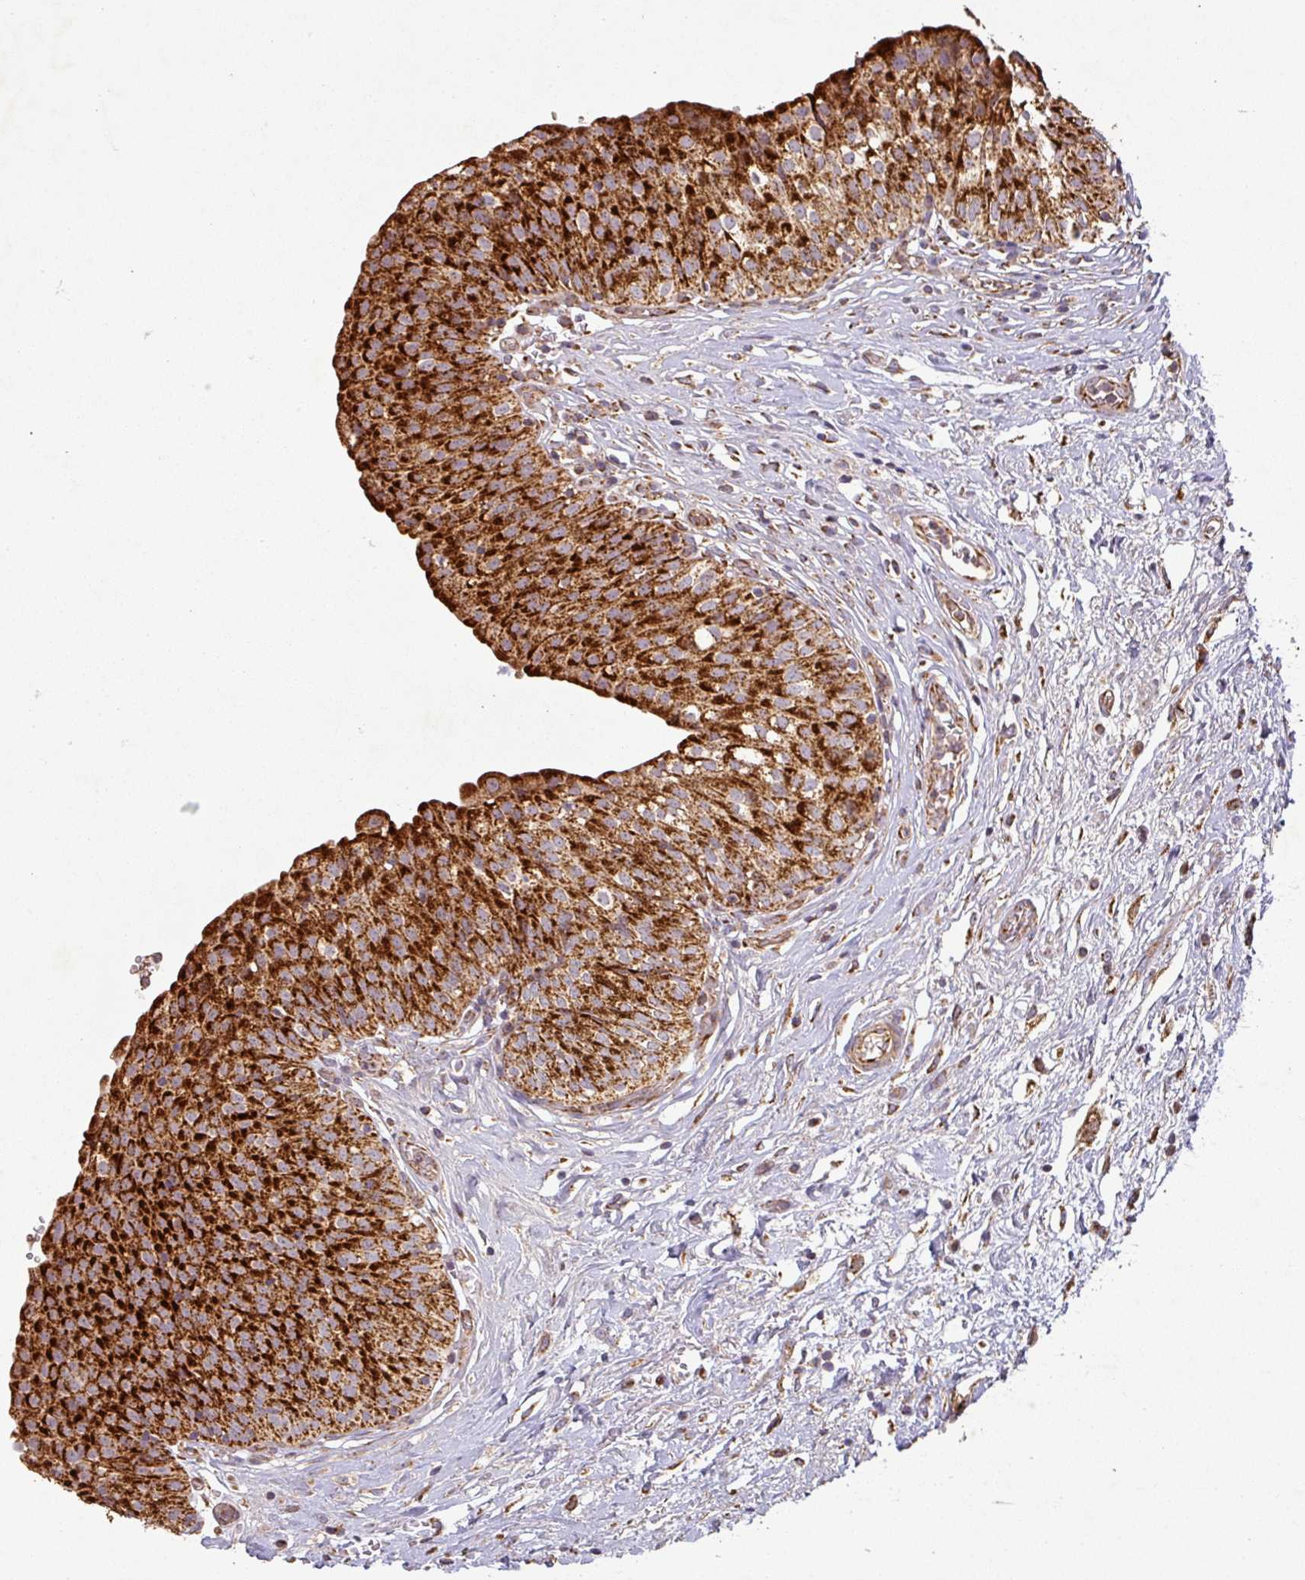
{"staining": {"intensity": "strong", "quantity": ">75%", "location": "cytoplasmic/membranous"}, "tissue": "urinary bladder", "cell_type": "Urothelial cells", "image_type": "normal", "snomed": [{"axis": "morphology", "description": "Normal tissue, NOS"}, {"axis": "topography", "description": "Urinary bladder"}], "caption": "A brown stain highlights strong cytoplasmic/membranous expression of a protein in urothelial cells of unremarkable human urinary bladder.", "gene": "GPD2", "patient": {"sex": "male", "age": 55}}